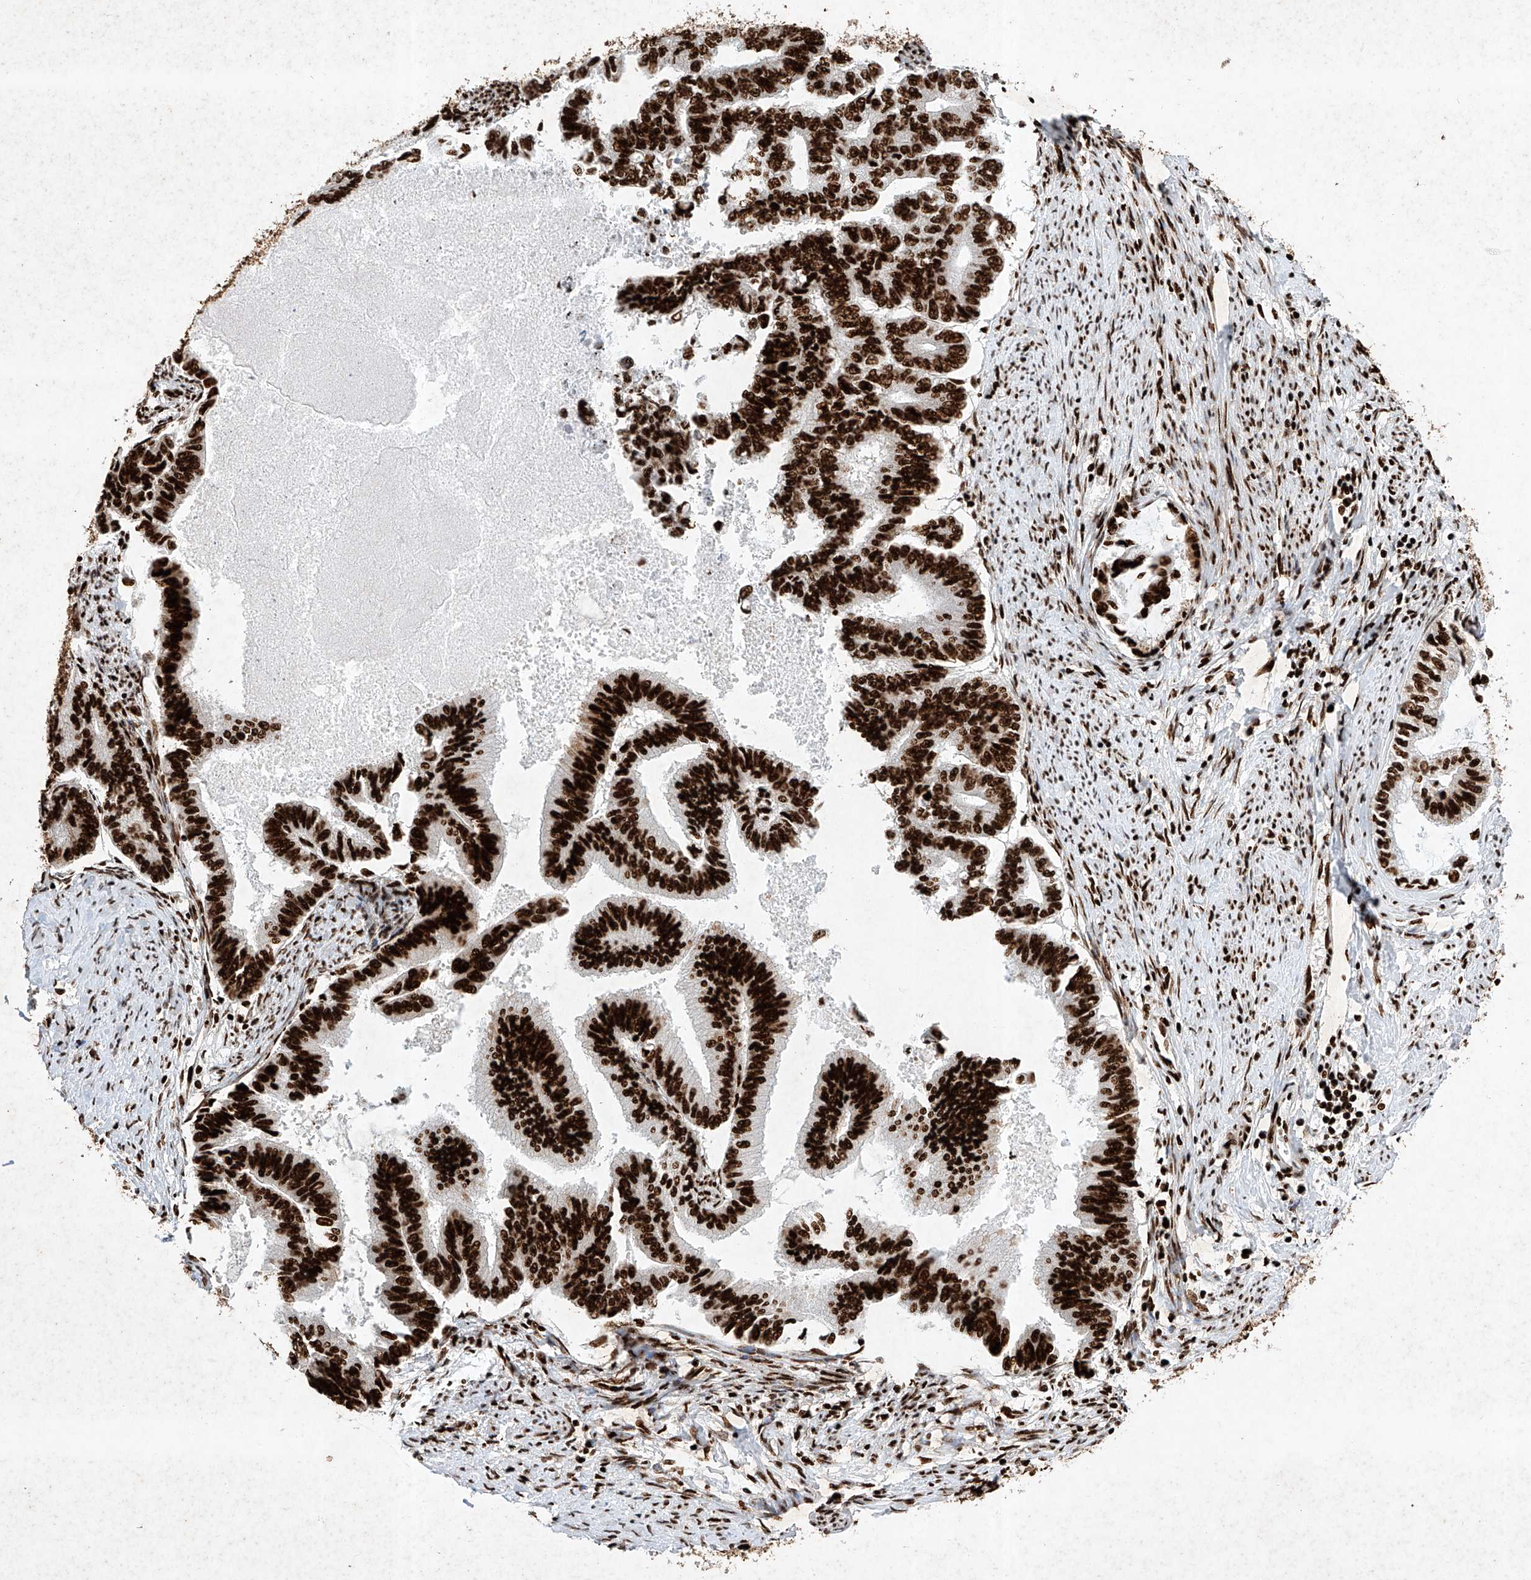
{"staining": {"intensity": "strong", "quantity": ">75%", "location": "nuclear"}, "tissue": "endometrial cancer", "cell_type": "Tumor cells", "image_type": "cancer", "snomed": [{"axis": "morphology", "description": "Adenocarcinoma, NOS"}, {"axis": "topography", "description": "Endometrium"}], "caption": "Tumor cells demonstrate high levels of strong nuclear positivity in approximately >75% of cells in human adenocarcinoma (endometrial).", "gene": "SRSF6", "patient": {"sex": "female", "age": 86}}